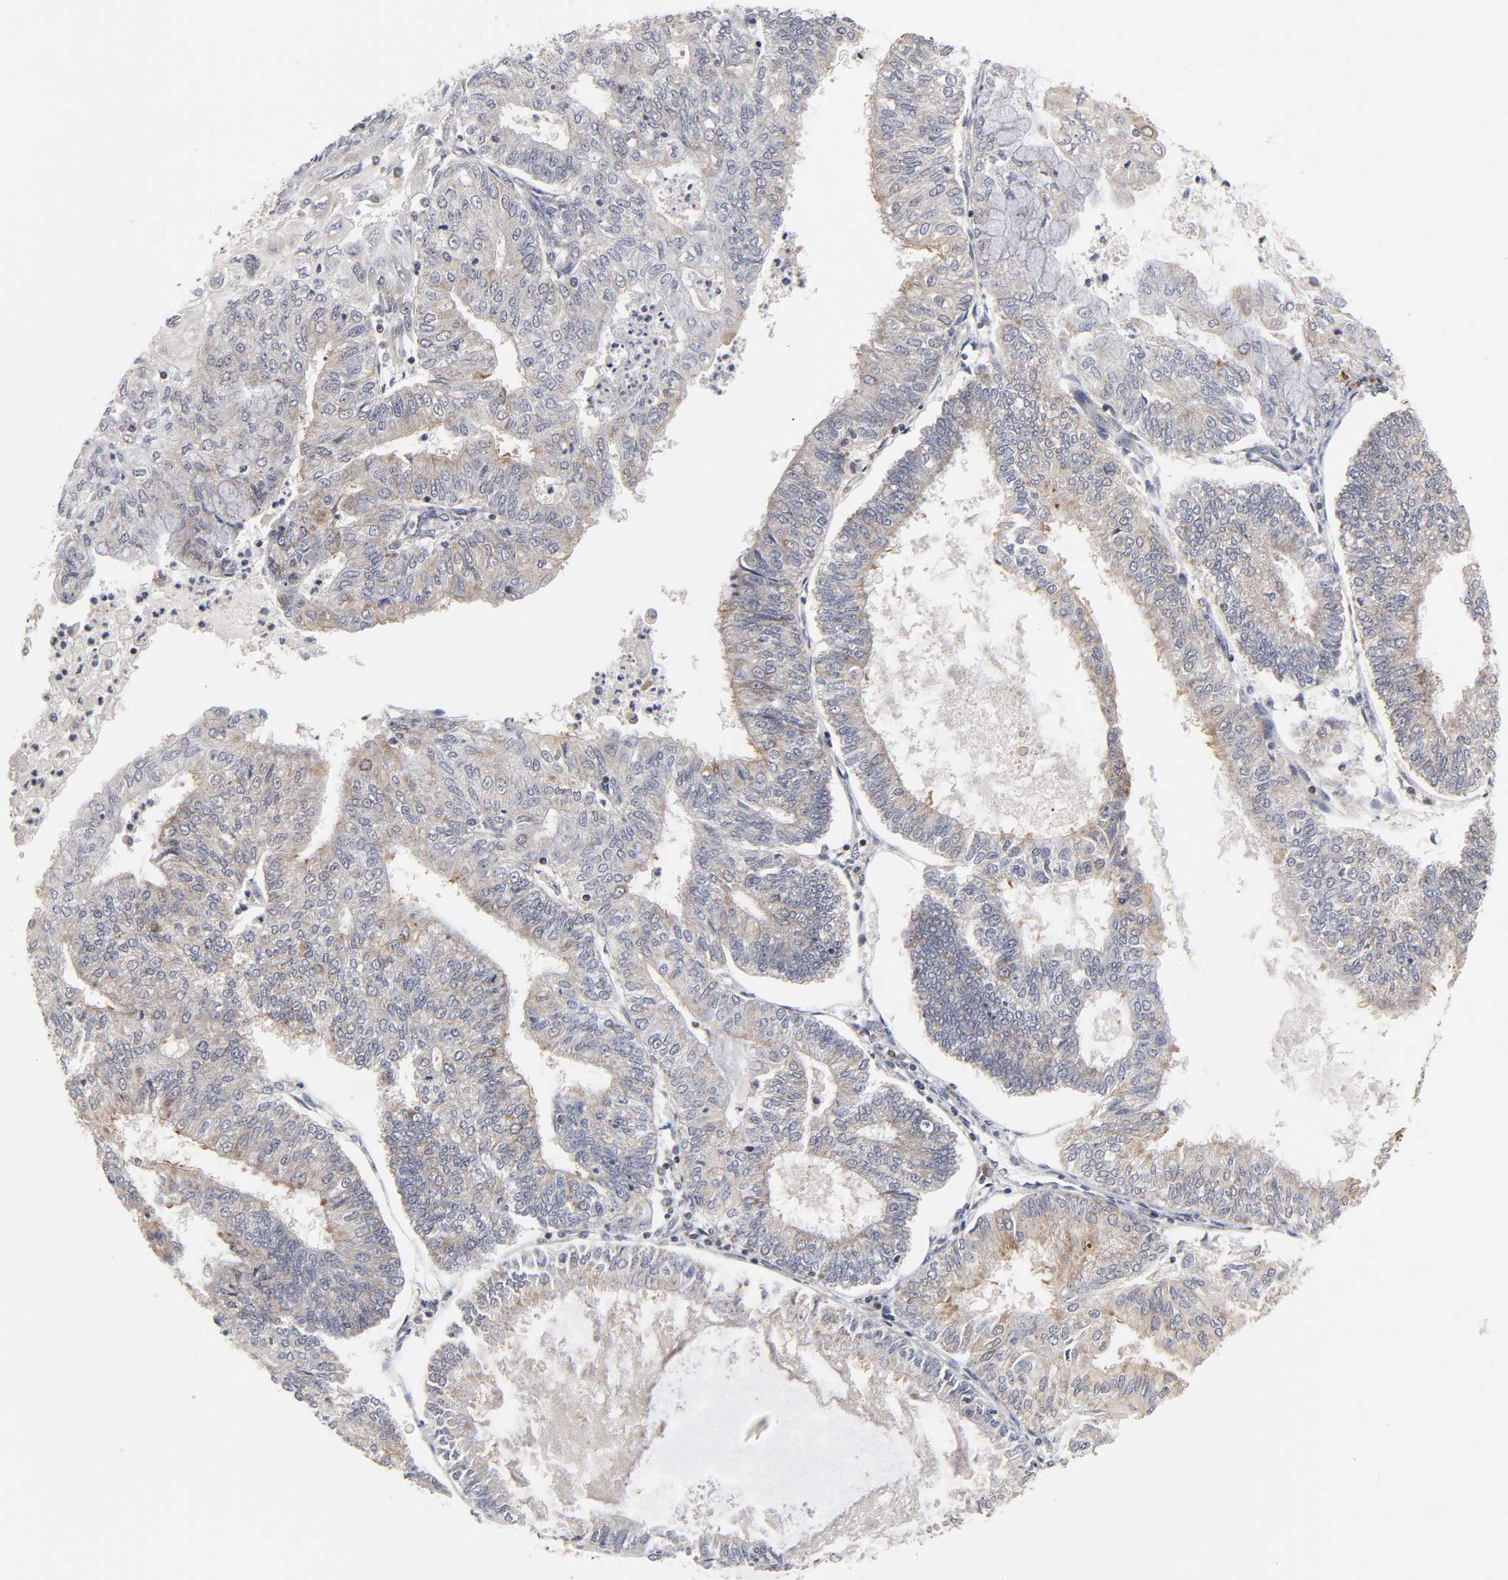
{"staining": {"intensity": "moderate", "quantity": "25%-75%", "location": "cytoplasmic/membranous"}, "tissue": "endometrial cancer", "cell_type": "Tumor cells", "image_type": "cancer", "snomed": [{"axis": "morphology", "description": "Adenocarcinoma, NOS"}, {"axis": "topography", "description": "Endometrium"}], "caption": "An immunohistochemistry micrograph of neoplastic tissue is shown. Protein staining in brown labels moderate cytoplasmic/membranous positivity in adenocarcinoma (endometrial) within tumor cells.", "gene": "AUH", "patient": {"sex": "female", "age": 59}}